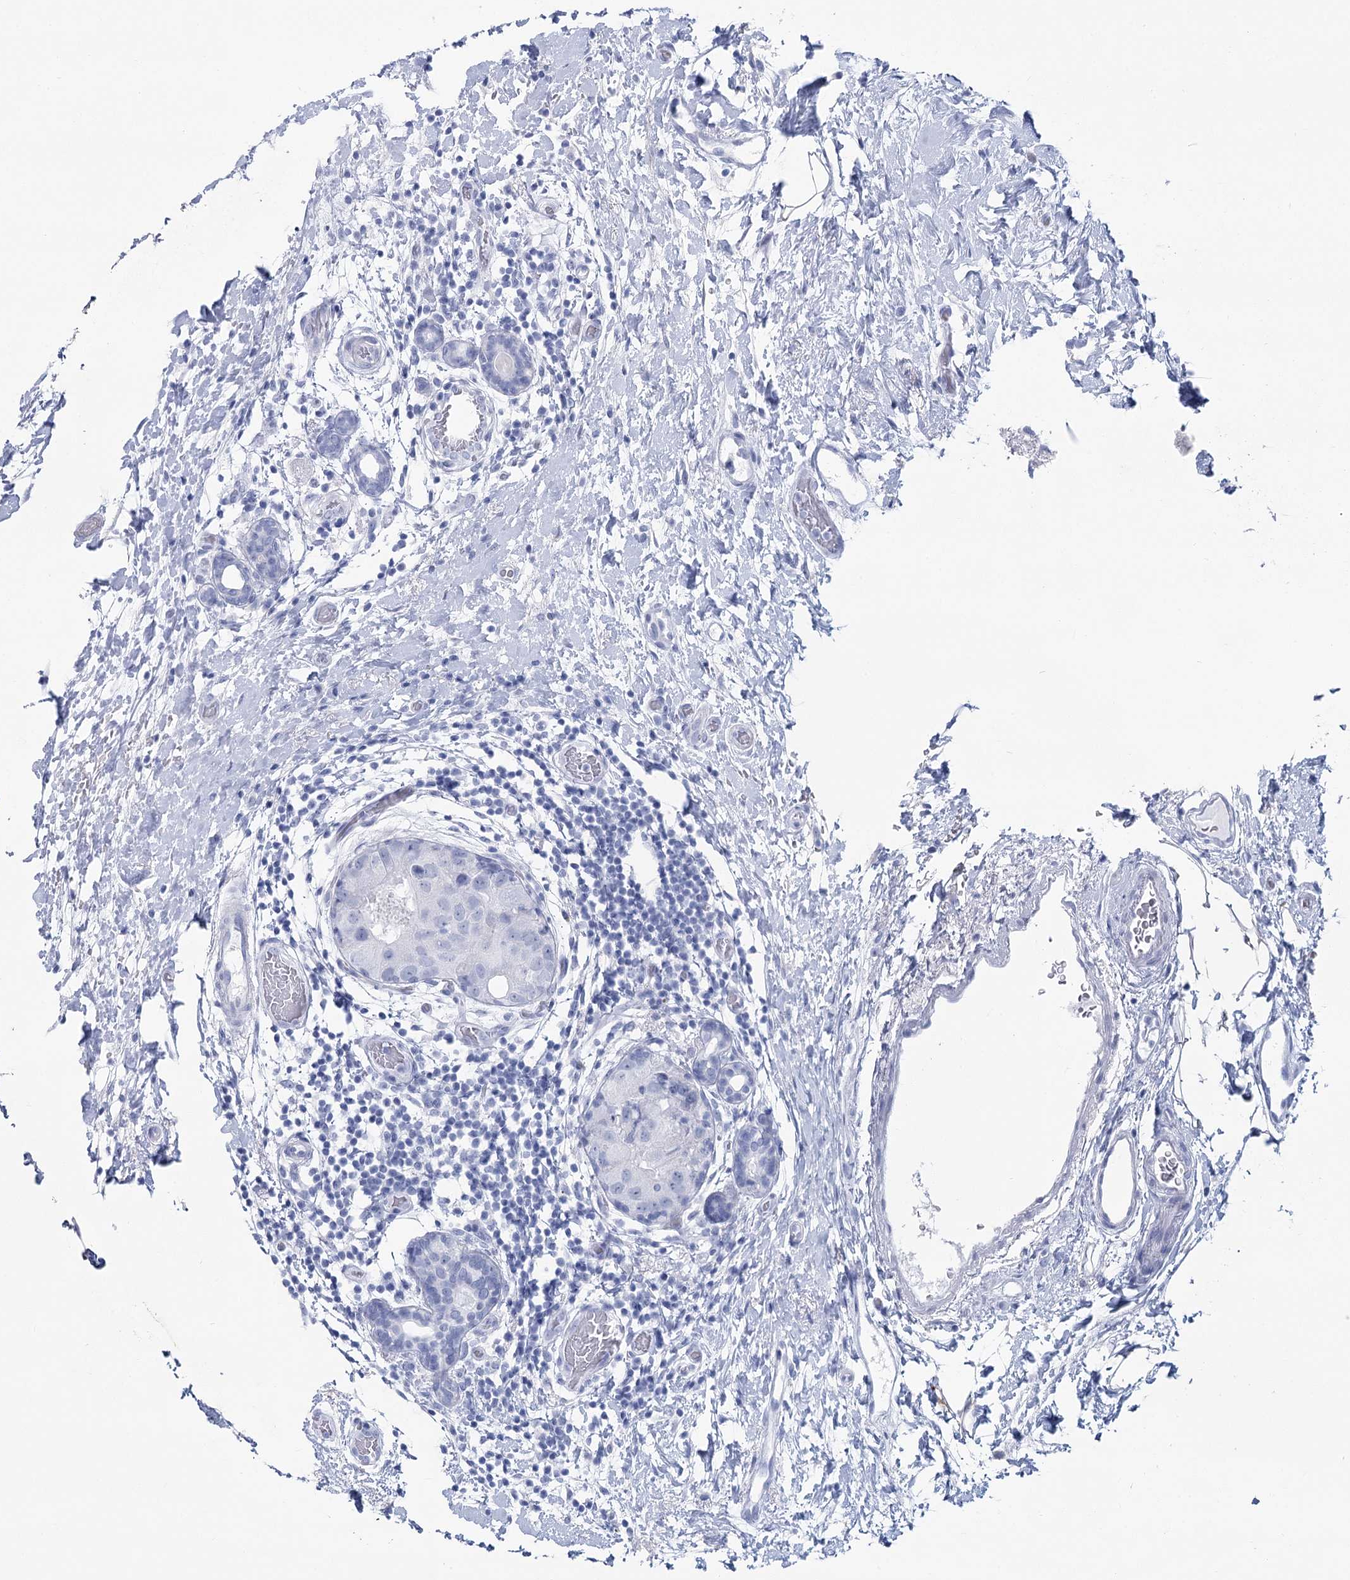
{"staining": {"intensity": "negative", "quantity": "none", "location": "none"}, "tissue": "breast cancer", "cell_type": "Tumor cells", "image_type": "cancer", "snomed": [{"axis": "morphology", "description": "Duct carcinoma"}, {"axis": "topography", "description": "Breast"}], "caption": "A histopathology image of breast cancer (invasive ductal carcinoma) stained for a protein shows no brown staining in tumor cells.", "gene": "CCDC88A", "patient": {"sex": "female", "age": 62}}